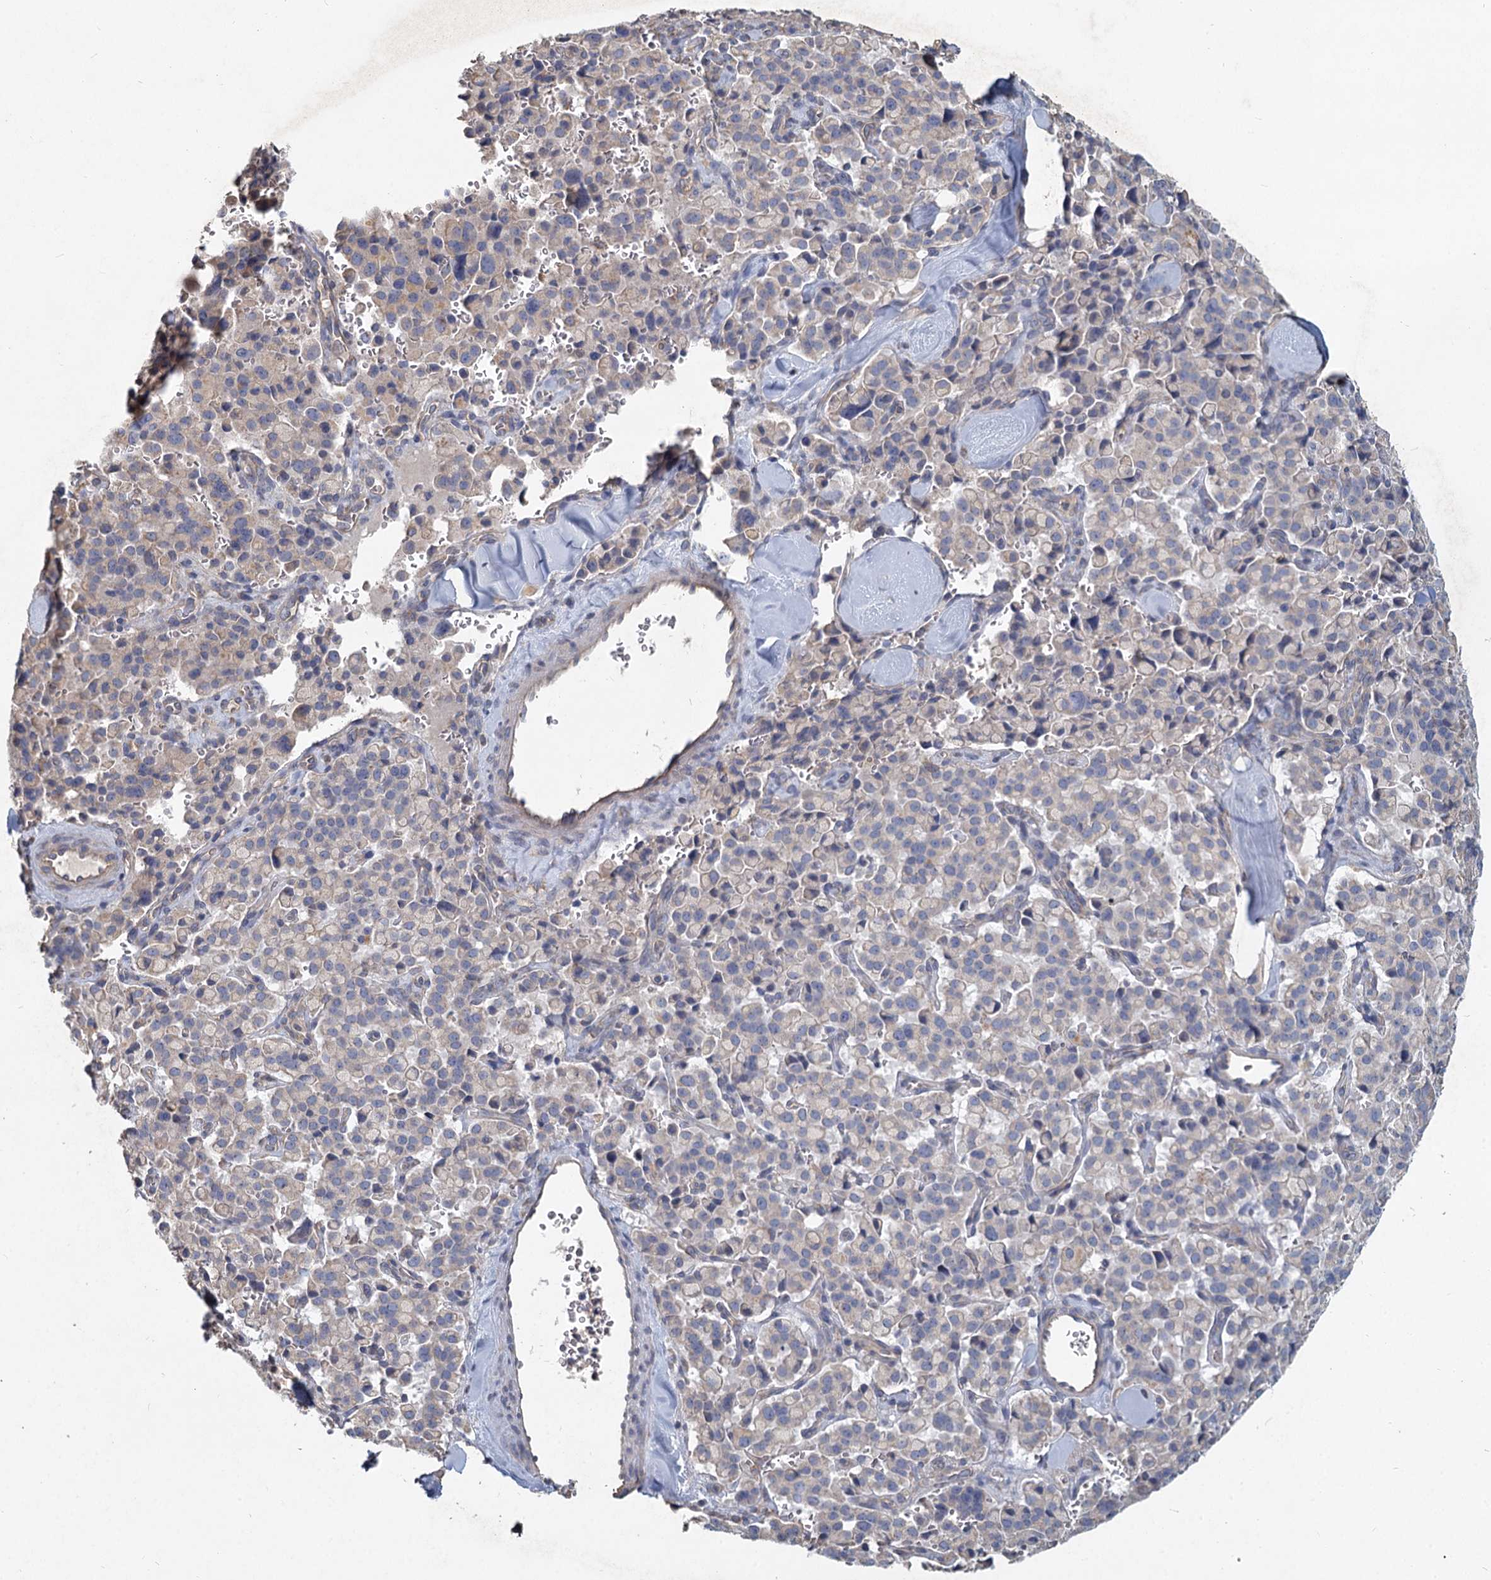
{"staining": {"intensity": "negative", "quantity": "none", "location": "none"}, "tissue": "pancreatic cancer", "cell_type": "Tumor cells", "image_type": "cancer", "snomed": [{"axis": "morphology", "description": "Adenocarcinoma, NOS"}, {"axis": "topography", "description": "Pancreas"}], "caption": "This is a image of immunohistochemistry staining of pancreatic cancer, which shows no positivity in tumor cells. (DAB (3,3'-diaminobenzidine) IHC, high magnification).", "gene": "HES2", "patient": {"sex": "male", "age": 65}}